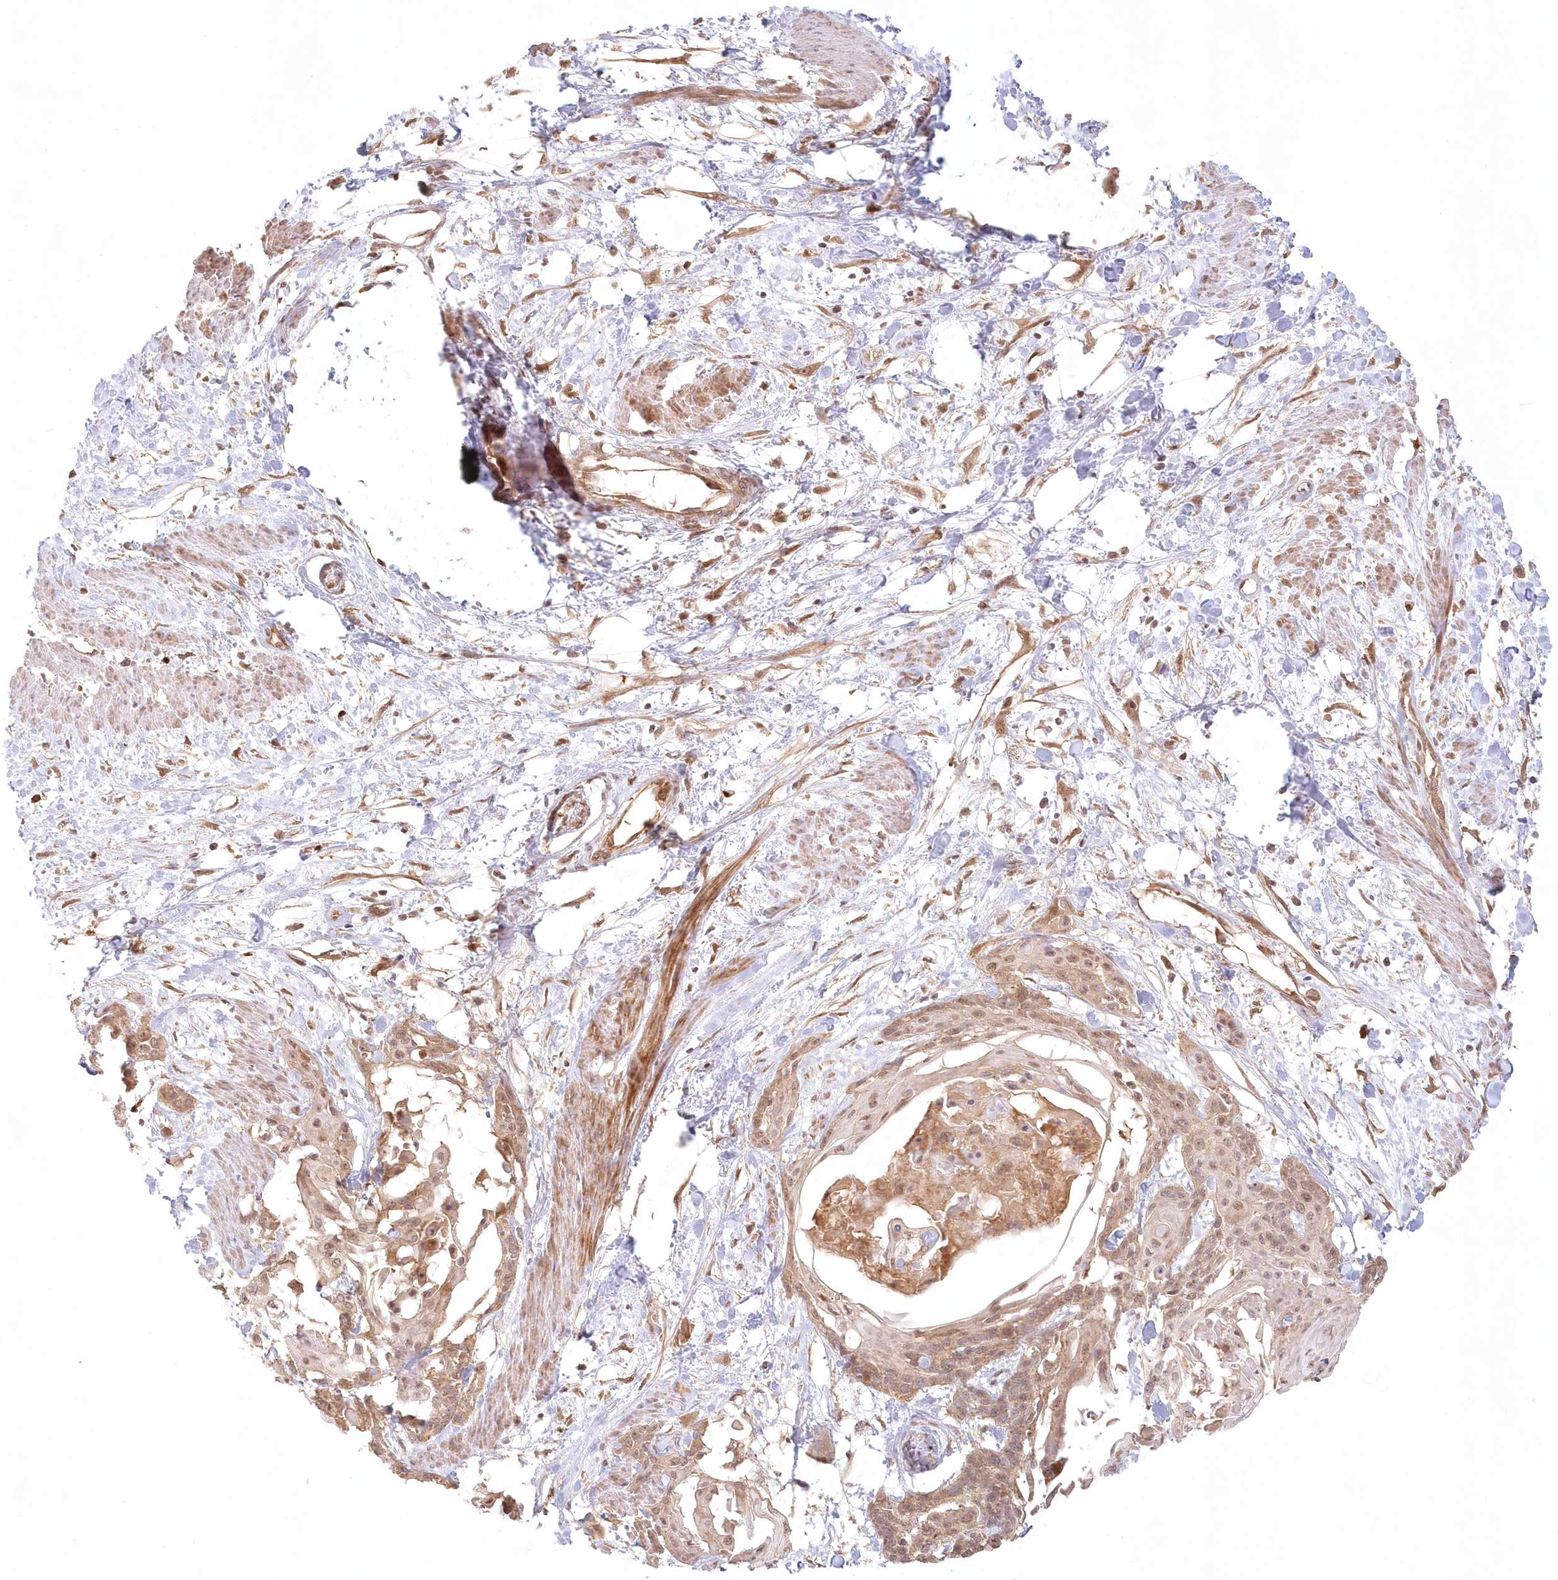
{"staining": {"intensity": "weak", "quantity": ">75%", "location": "cytoplasmic/membranous,nuclear"}, "tissue": "cervical cancer", "cell_type": "Tumor cells", "image_type": "cancer", "snomed": [{"axis": "morphology", "description": "Squamous cell carcinoma, NOS"}, {"axis": "topography", "description": "Cervix"}], "caption": "Tumor cells show weak cytoplasmic/membranous and nuclear expression in about >75% of cells in cervical cancer (squamous cell carcinoma). The staining was performed using DAB (3,3'-diaminobenzidine), with brown indicating positive protein expression. Nuclei are stained blue with hematoxylin.", "gene": "KIAA0232", "patient": {"sex": "female", "age": 57}}